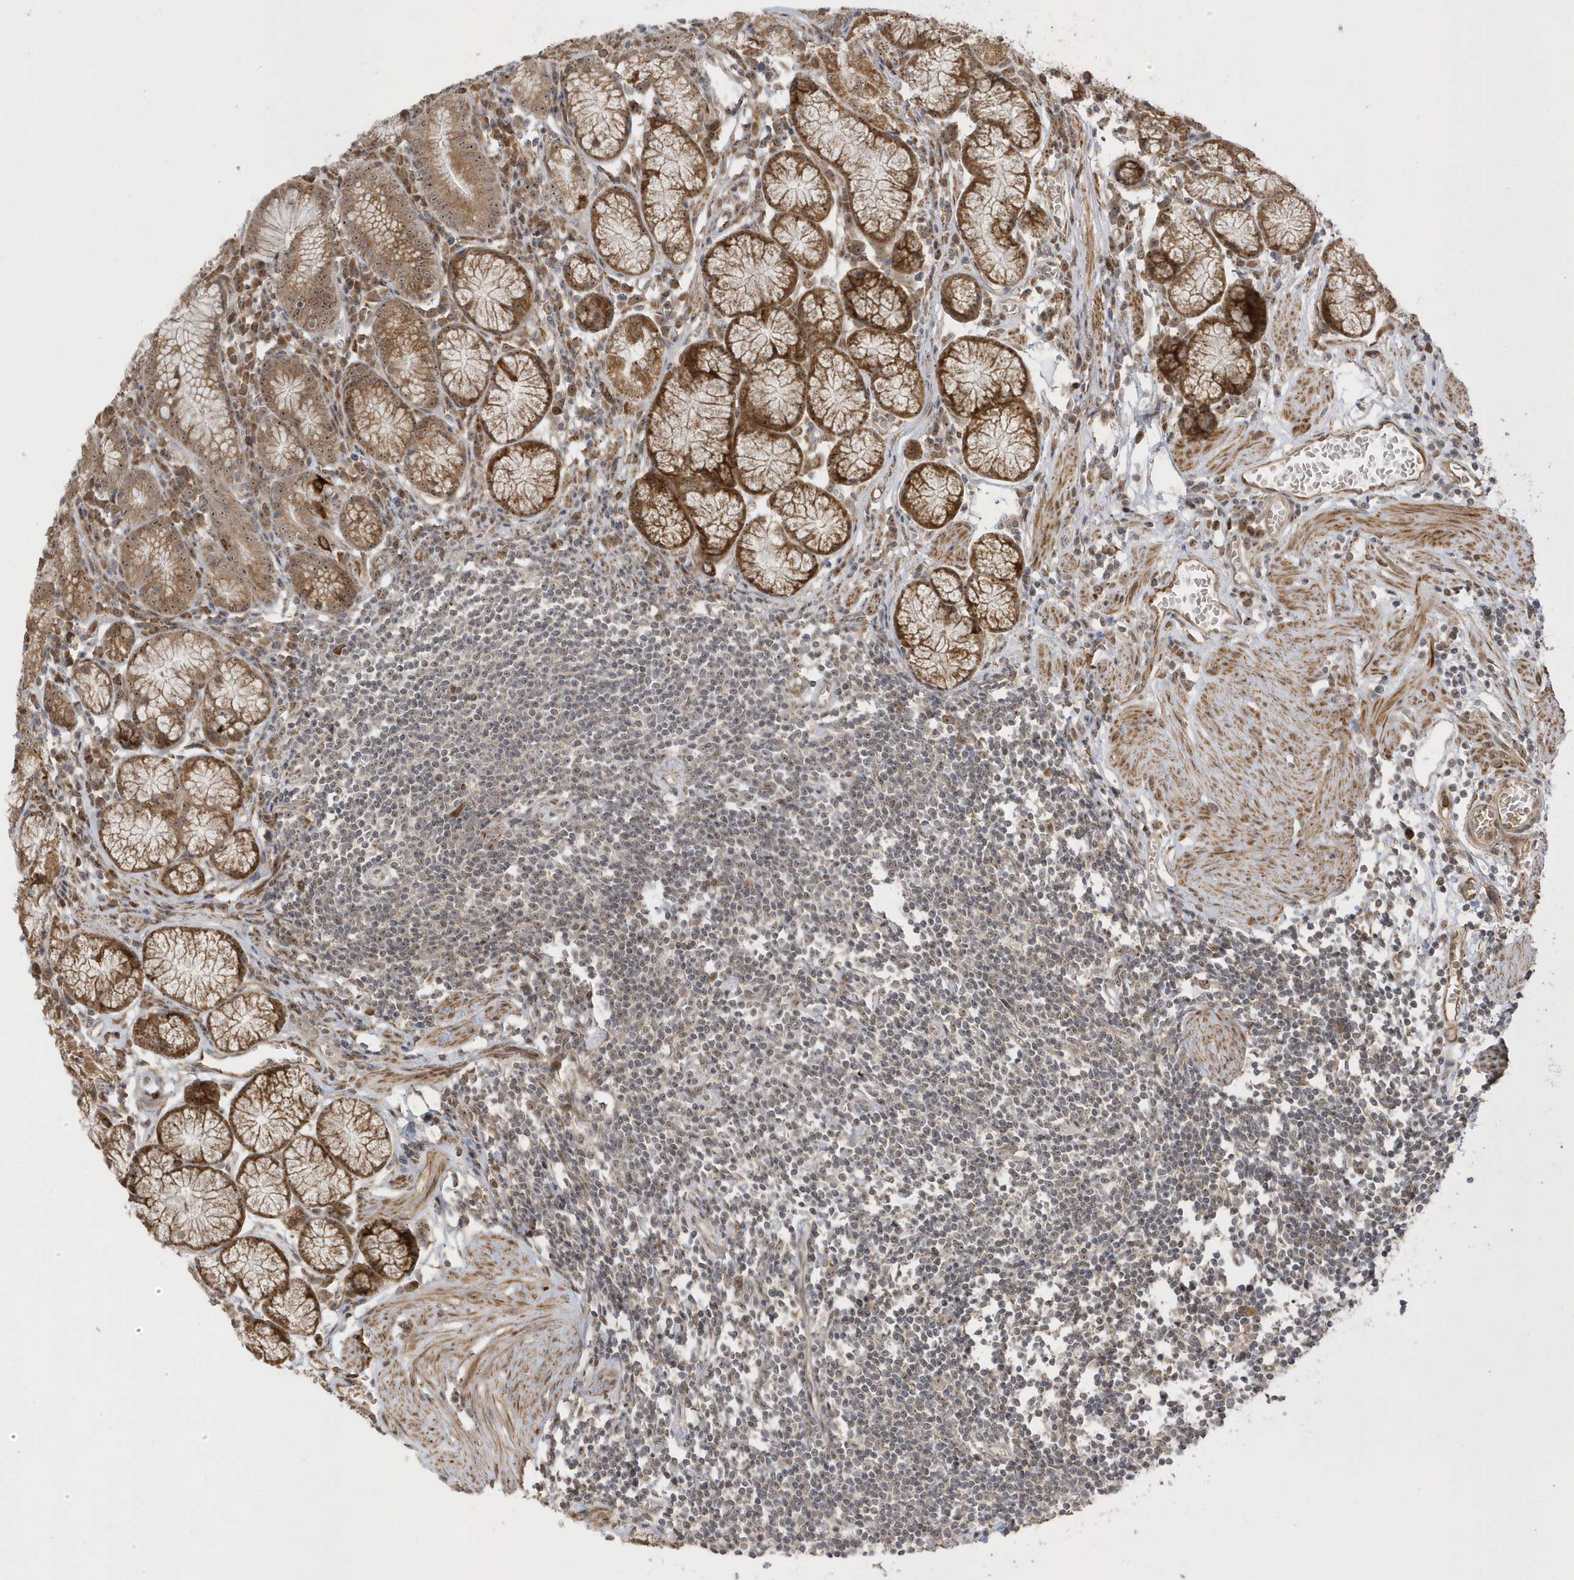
{"staining": {"intensity": "moderate", "quantity": ">75%", "location": "cytoplasmic/membranous,nuclear"}, "tissue": "stomach", "cell_type": "Glandular cells", "image_type": "normal", "snomed": [{"axis": "morphology", "description": "Normal tissue, NOS"}, {"axis": "topography", "description": "Stomach"}], "caption": "DAB immunohistochemical staining of unremarkable human stomach shows moderate cytoplasmic/membranous,nuclear protein positivity in about >75% of glandular cells. Using DAB (3,3'-diaminobenzidine) (brown) and hematoxylin (blue) stains, captured at high magnification using brightfield microscopy.", "gene": "ECM2", "patient": {"sex": "male", "age": 55}}